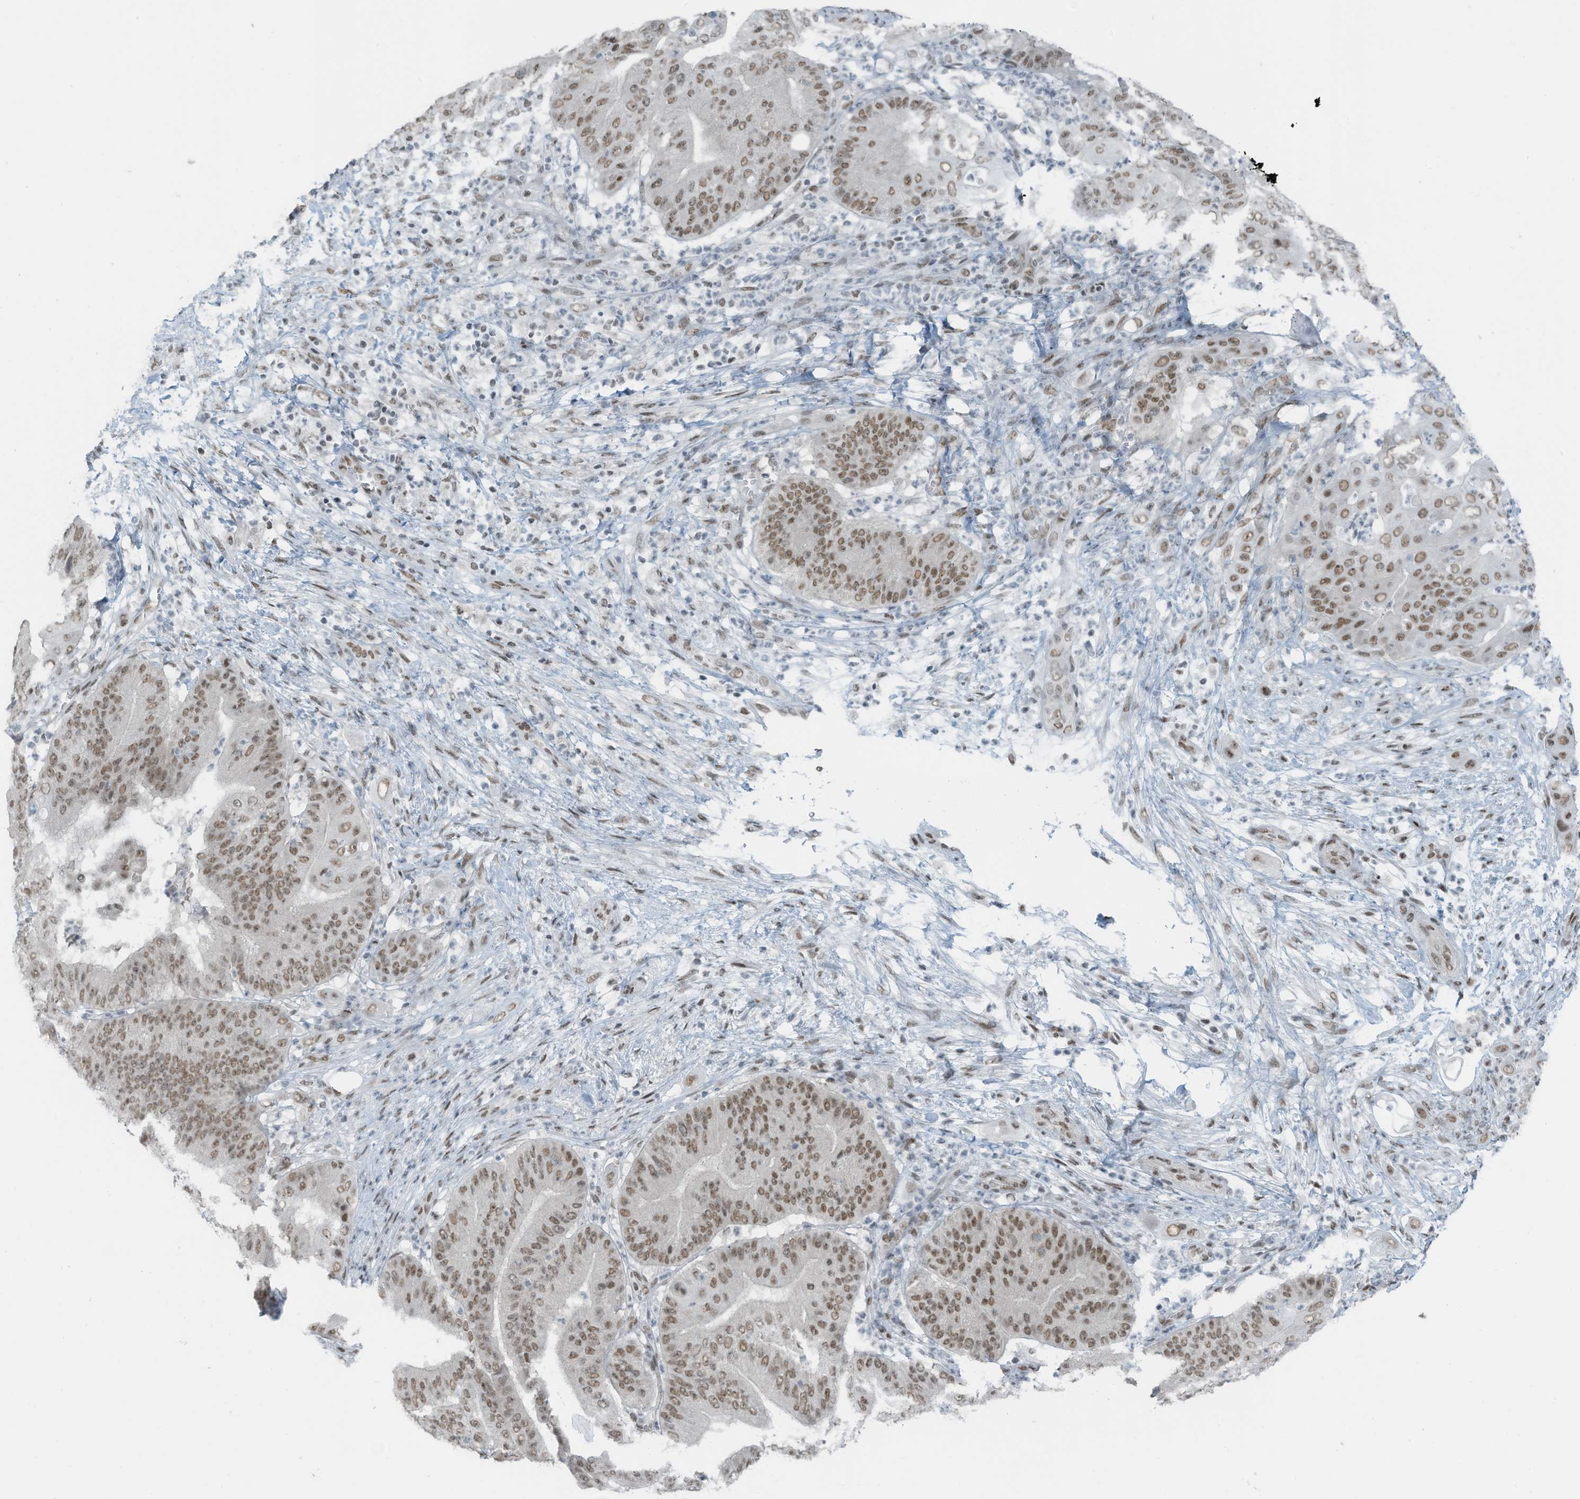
{"staining": {"intensity": "moderate", "quantity": ">75%", "location": "nuclear"}, "tissue": "pancreatic cancer", "cell_type": "Tumor cells", "image_type": "cancer", "snomed": [{"axis": "morphology", "description": "Adenocarcinoma, NOS"}, {"axis": "topography", "description": "Pancreas"}], "caption": "Protein staining of adenocarcinoma (pancreatic) tissue exhibits moderate nuclear staining in about >75% of tumor cells.", "gene": "WRNIP1", "patient": {"sex": "female", "age": 77}}